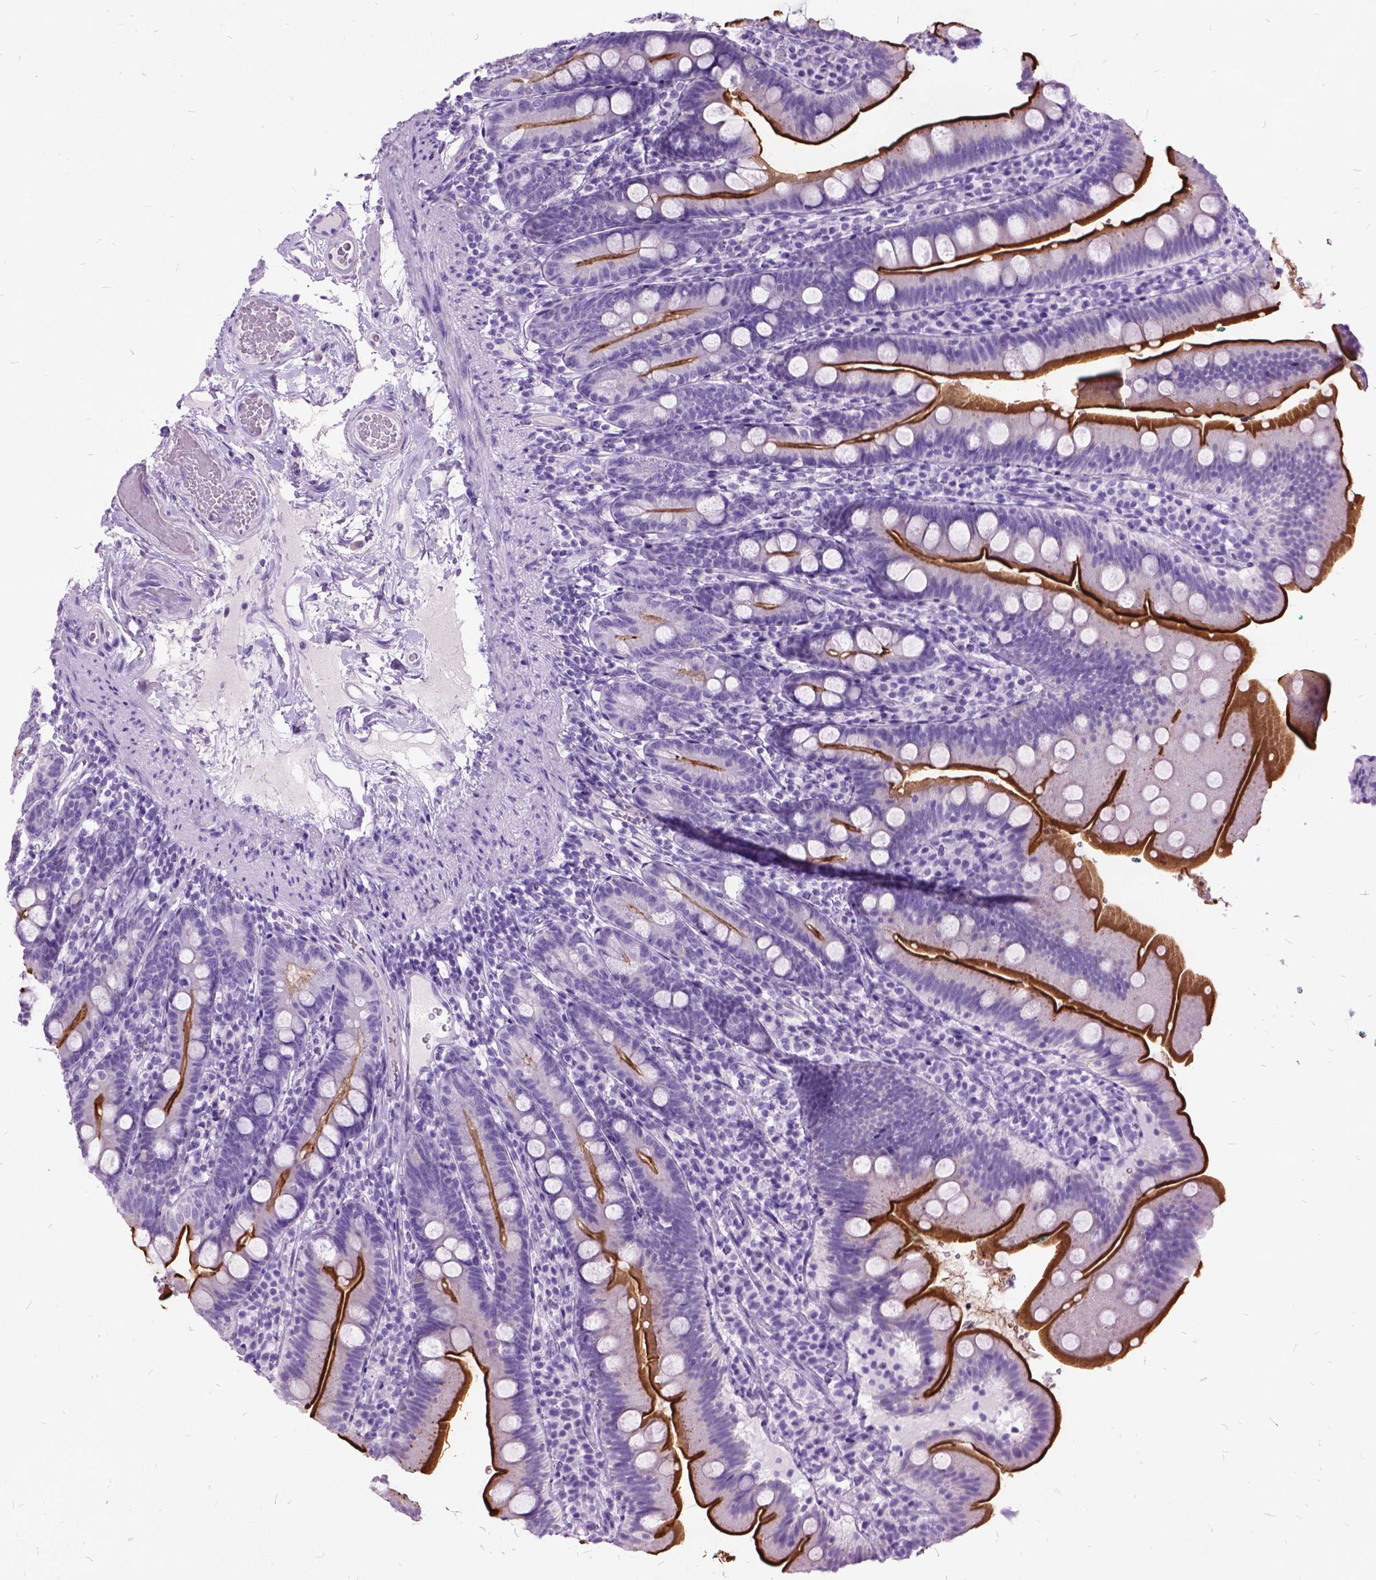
{"staining": {"intensity": "strong", "quantity": "25%-75%", "location": "cytoplasmic/membranous"}, "tissue": "duodenum", "cell_type": "Glandular cells", "image_type": "normal", "snomed": [{"axis": "morphology", "description": "Normal tissue, NOS"}, {"axis": "topography", "description": "Duodenum"}], "caption": "A high-resolution image shows immunohistochemistry (IHC) staining of unremarkable duodenum, which displays strong cytoplasmic/membranous positivity in about 25%-75% of glandular cells.", "gene": "MME", "patient": {"sex": "female", "age": 67}}